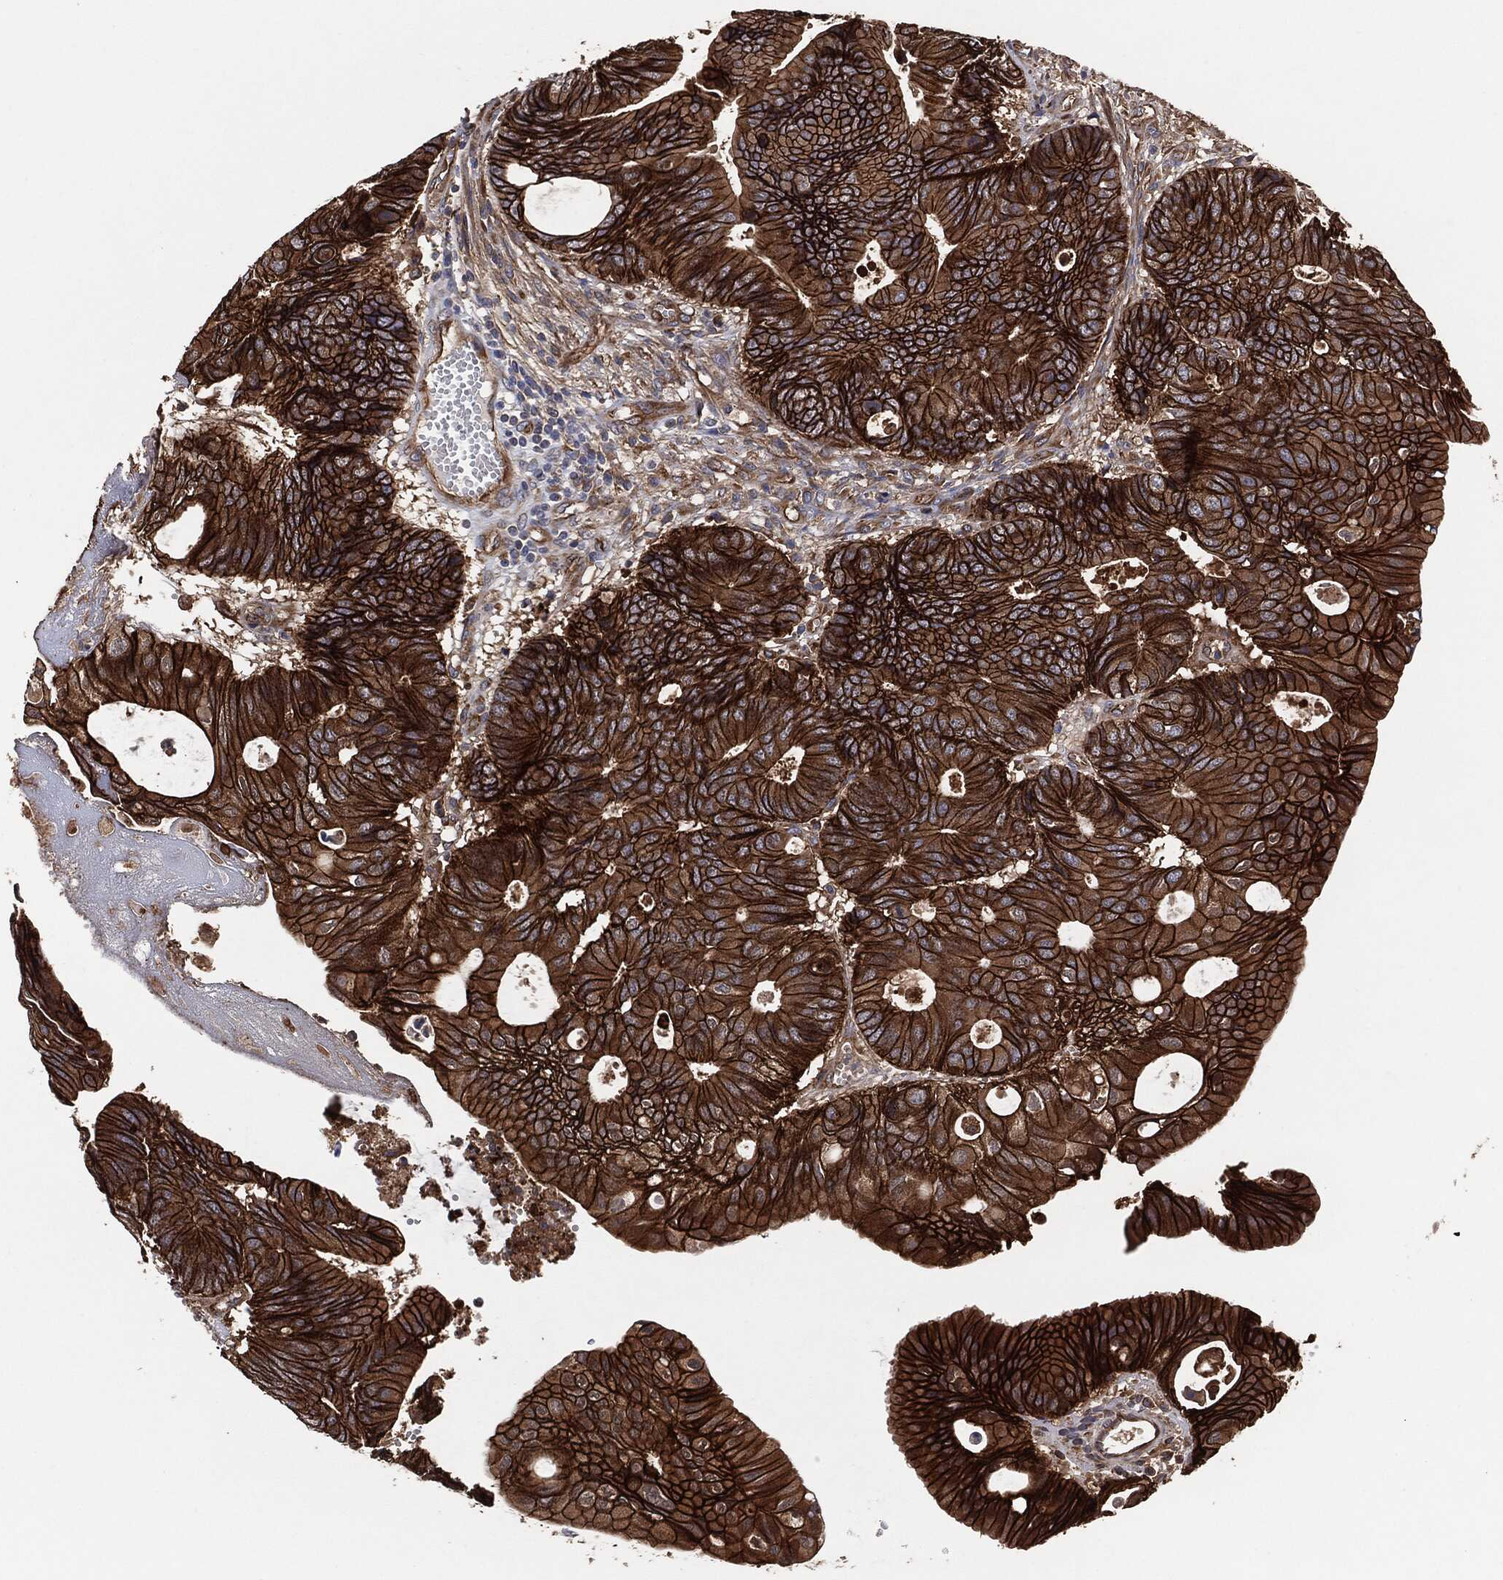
{"staining": {"intensity": "strong", "quantity": ">75%", "location": "cytoplasmic/membranous"}, "tissue": "colorectal cancer", "cell_type": "Tumor cells", "image_type": "cancer", "snomed": [{"axis": "morphology", "description": "Normal tissue, NOS"}, {"axis": "morphology", "description": "Adenocarcinoma, NOS"}, {"axis": "topography", "description": "Colon"}], "caption": "Adenocarcinoma (colorectal) was stained to show a protein in brown. There is high levels of strong cytoplasmic/membranous staining in approximately >75% of tumor cells.", "gene": "CTNNA1", "patient": {"sex": "male", "age": 65}}